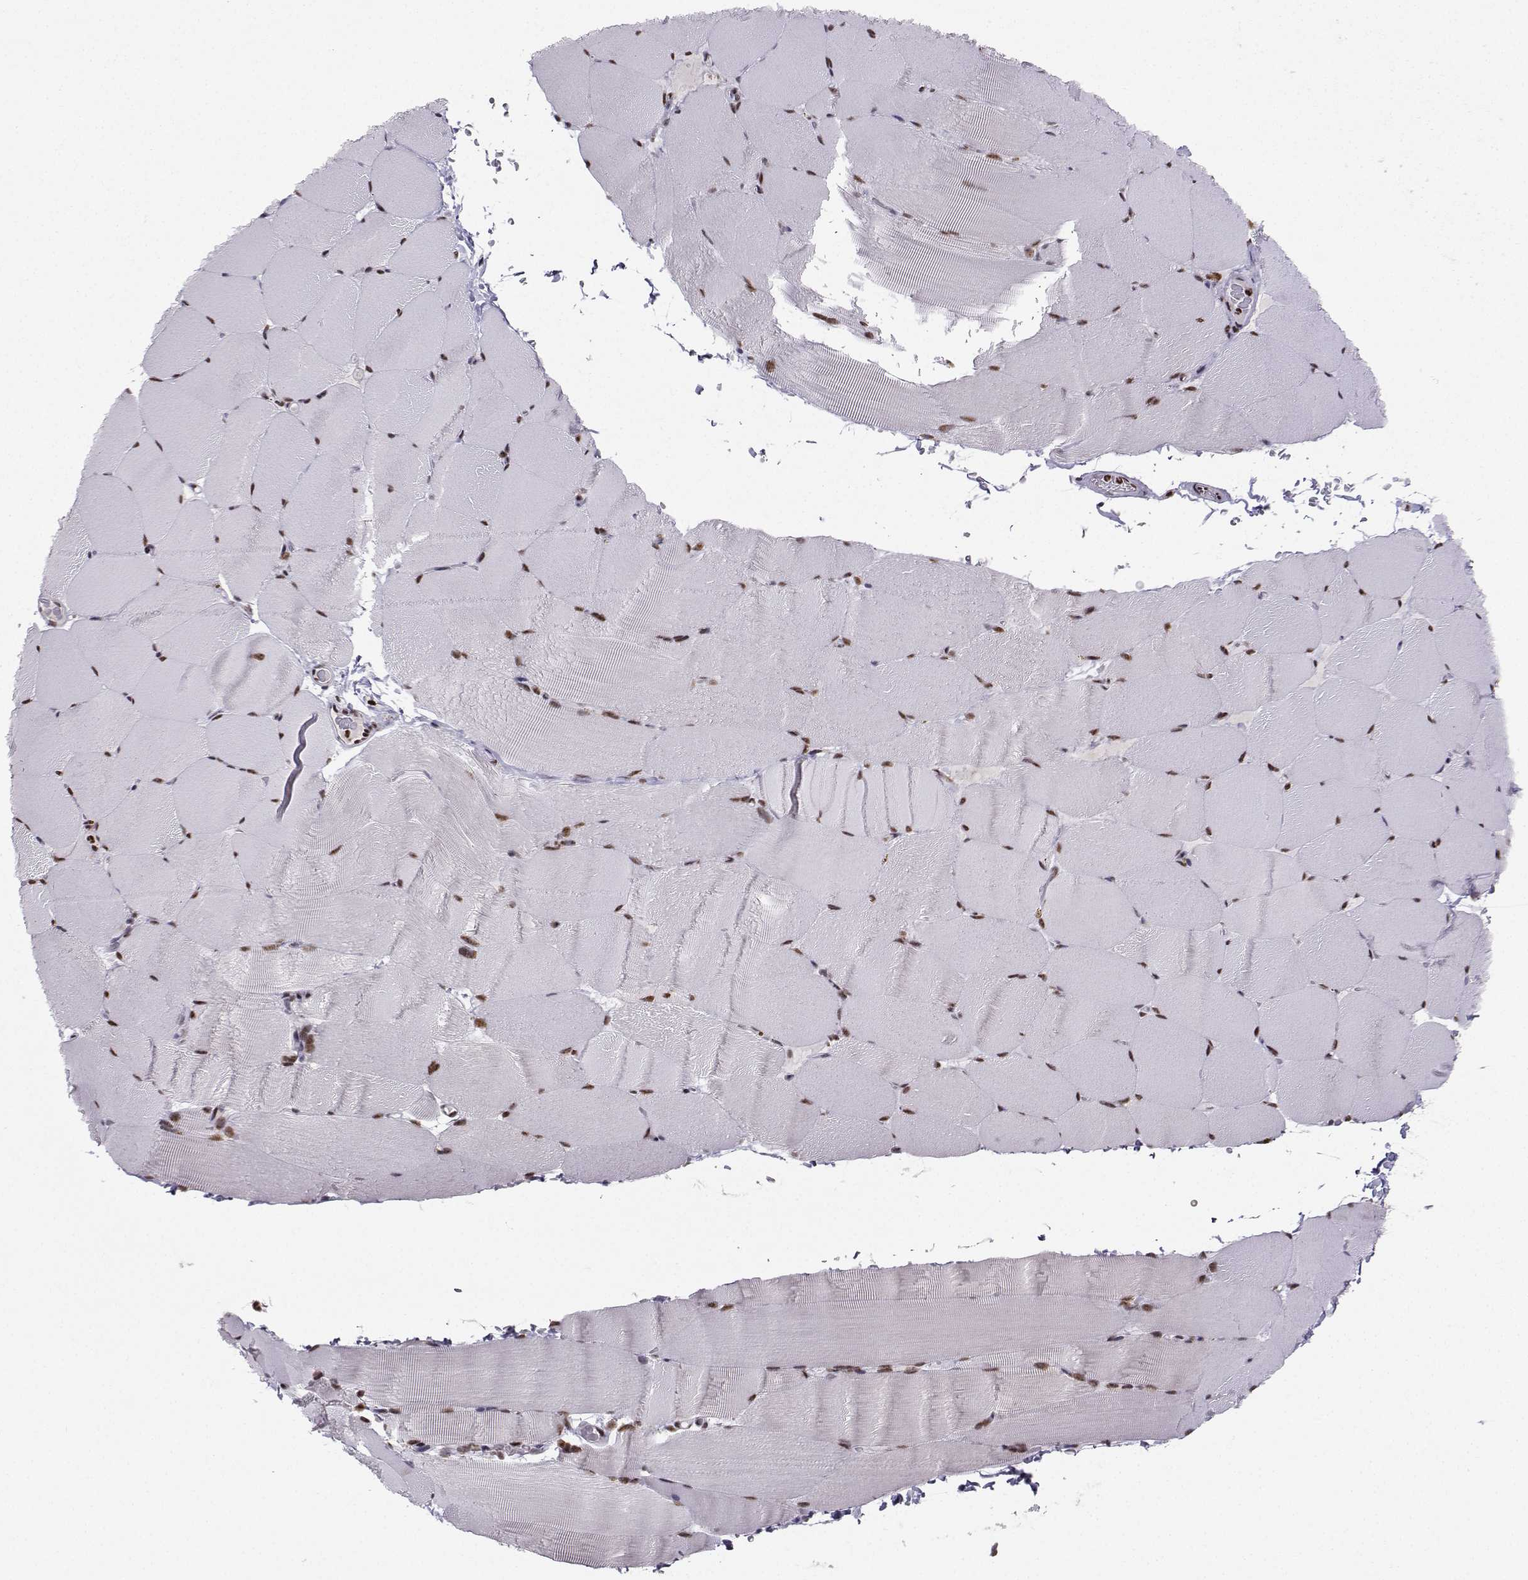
{"staining": {"intensity": "moderate", "quantity": "25%-75%", "location": "nuclear"}, "tissue": "skeletal muscle", "cell_type": "Myocytes", "image_type": "normal", "snomed": [{"axis": "morphology", "description": "Normal tissue, NOS"}, {"axis": "topography", "description": "Skeletal muscle"}], "caption": "DAB (3,3'-diaminobenzidine) immunohistochemical staining of normal human skeletal muscle demonstrates moderate nuclear protein staining in approximately 25%-75% of myocytes.", "gene": "SNRPB2", "patient": {"sex": "female", "age": 37}}